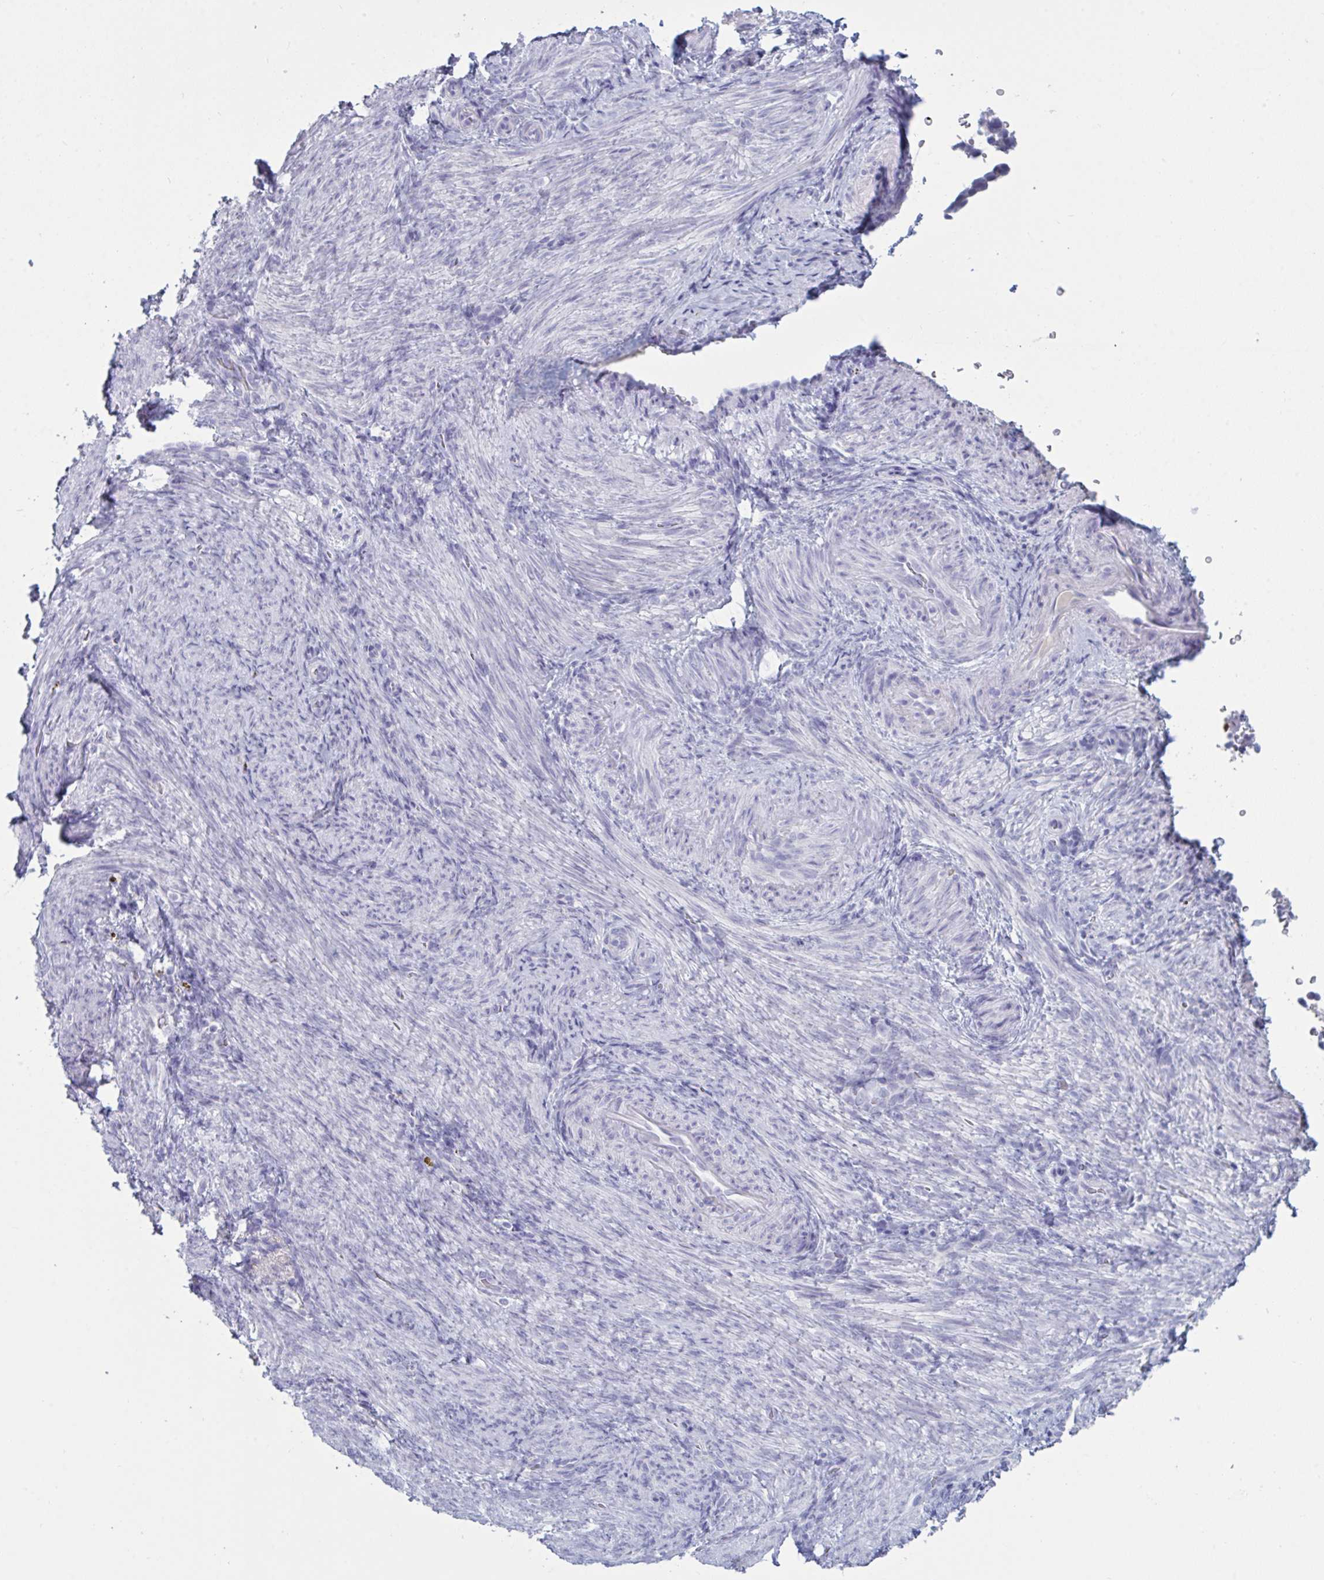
{"staining": {"intensity": "negative", "quantity": "none", "location": "none"}, "tissue": "endometrium", "cell_type": "Cells in endometrial stroma", "image_type": "normal", "snomed": [{"axis": "morphology", "description": "Normal tissue, NOS"}, {"axis": "topography", "description": "Endometrium"}], "caption": "Immunohistochemistry (IHC) histopathology image of benign human endometrium stained for a protein (brown), which shows no positivity in cells in endometrial stroma. The staining is performed using DAB (3,3'-diaminobenzidine) brown chromogen with nuclei counter-stained in using hematoxylin.", "gene": "NDUFC2", "patient": {"sex": "female", "age": 34}}